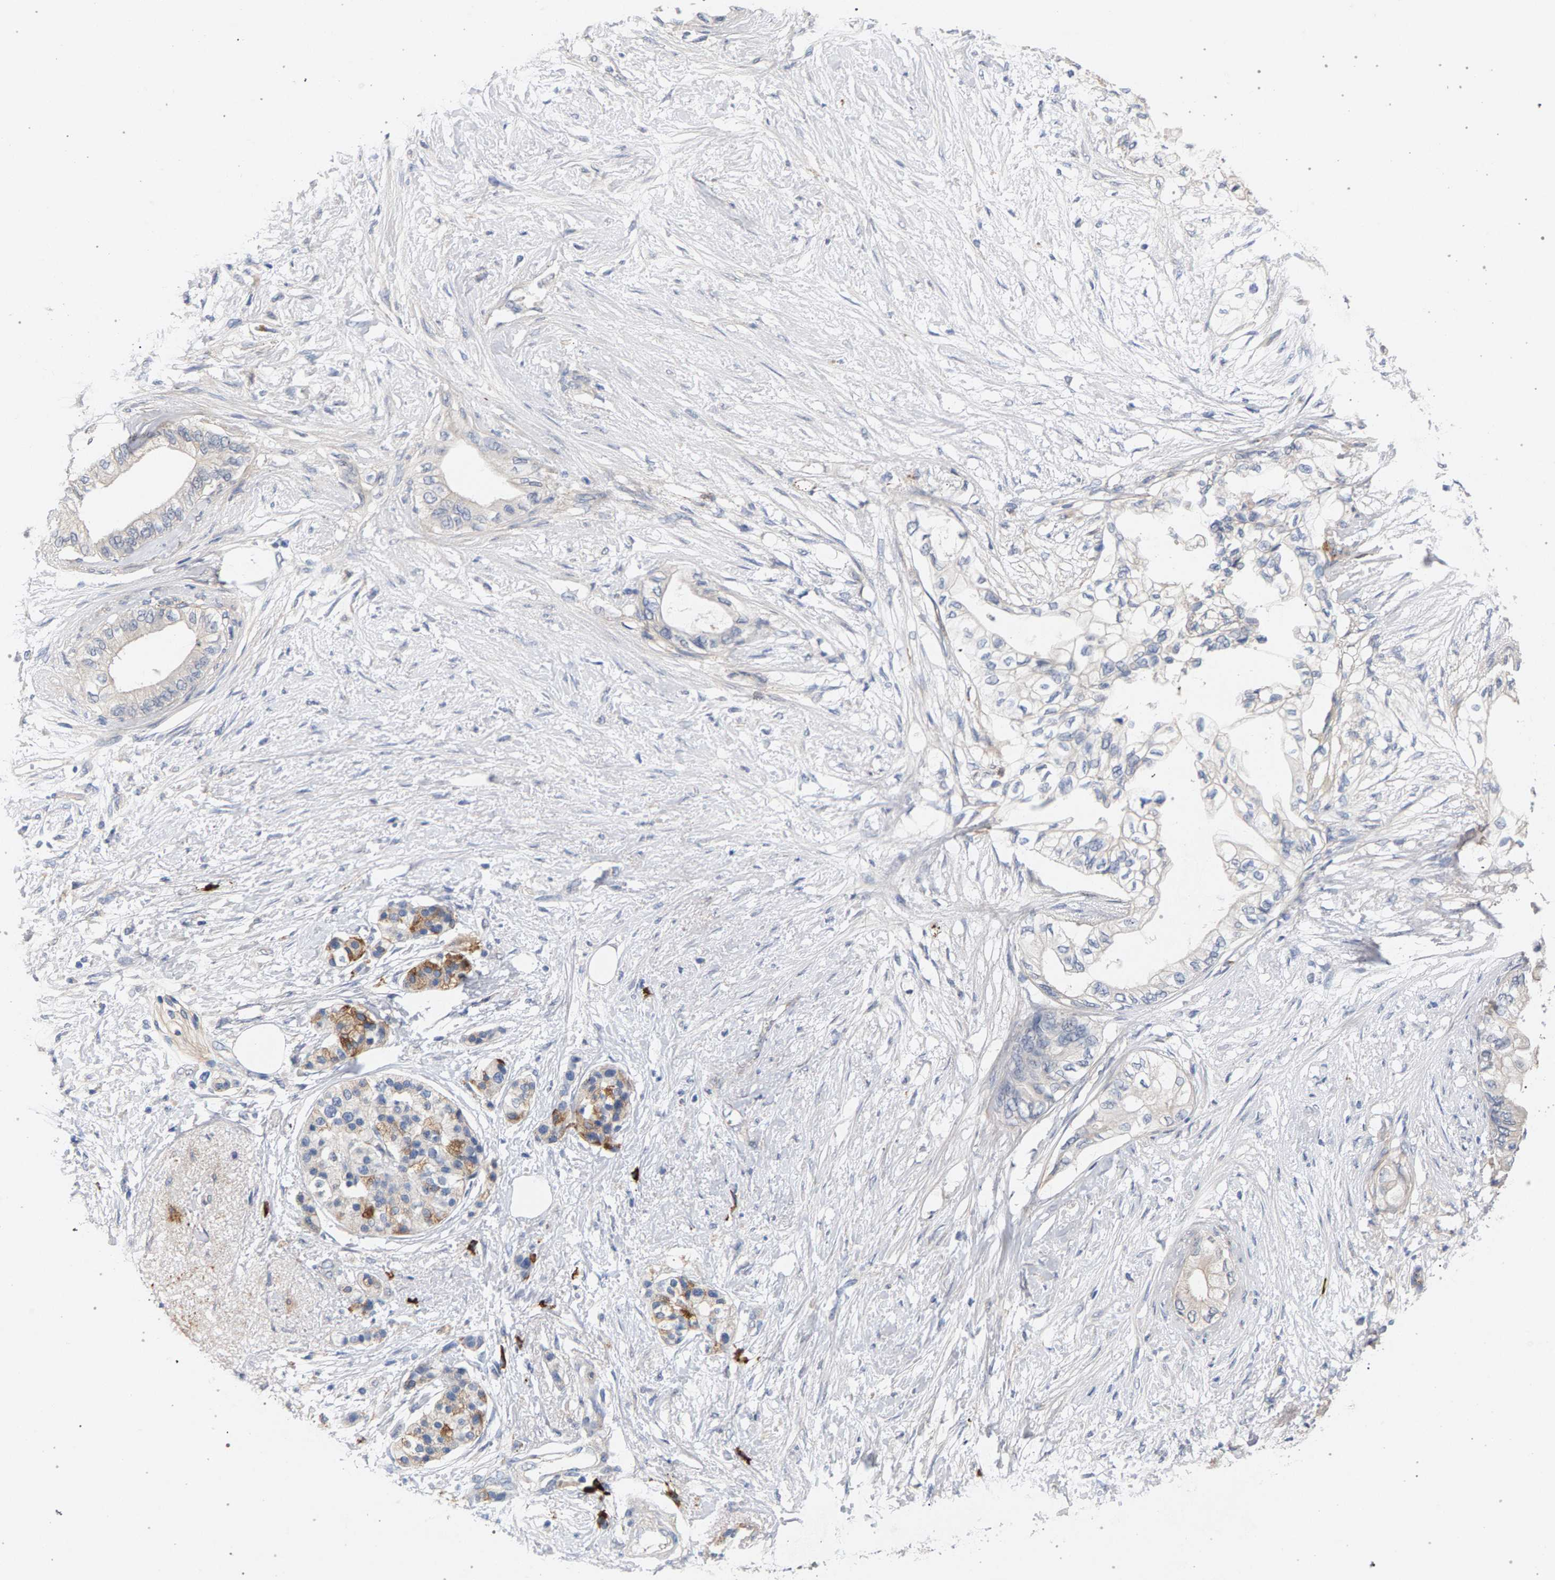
{"staining": {"intensity": "negative", "quantity": "none", "location": "none"}, "tissue": "pancreatic cancer", "cell_type": "Tumor cells", "image_type": "cancer", "snomed": [{"axis": "morphology", "description": "Normal tissue, NOS"}, {"axis": "morphology", "description": "Adenocarcinoma, NOS"}, {"axis": "topography", "description": "Pancreas"}, {"axis": "topography", "description": "Duodenum"}], "caption": "The histopathology image displays no staining of tumor cells in adenocarcinoma (pancreatic).", "gene": "MAMDC2", "patient": {"sex": "female", "age": 60}}